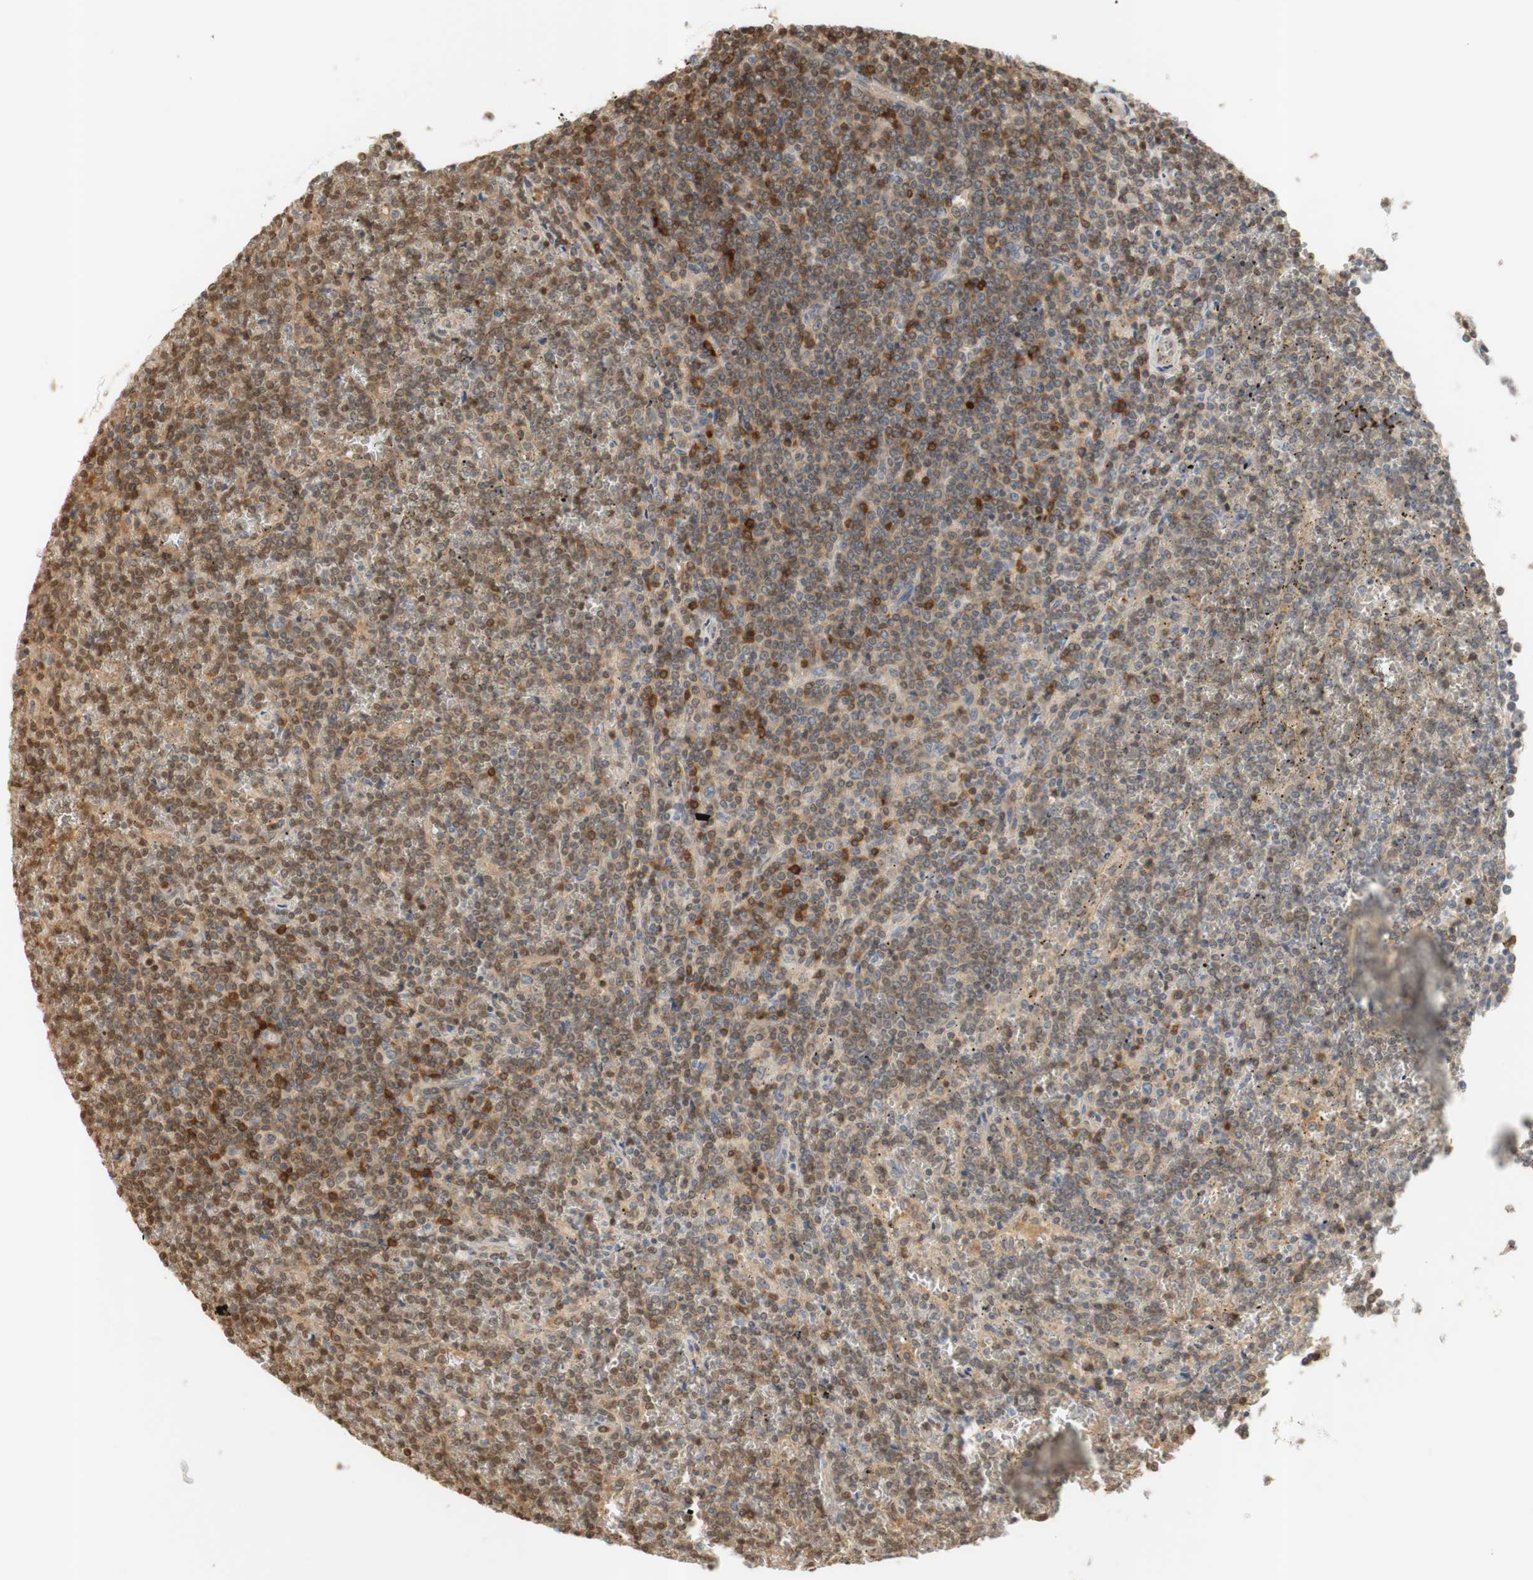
{"staining": {"intensity": "moderate", "quantity": ">75%", "location": "cytoplasmic/membranous"}, "tissue": "lymphoma", "cell_type": "Tumor cells", "image_type": "cancer", "snomed": [{"axis": "morphology", "description": "Malignant lymphoma, non-Hodgkin's type, Low grade"}, {"axis": "topography", "description": "Spleen"}], "caption": "A histopathology image showing moderate cytoplasmic/membranous expression in approximately >75% of tumor cells in malignant lymphoma, non-Hodgkin's type (low-grade), as visualized by brown immunohistochemical staining.", "gene": "NAP1L4", "patient": {"sex": "female", "age": 19}}